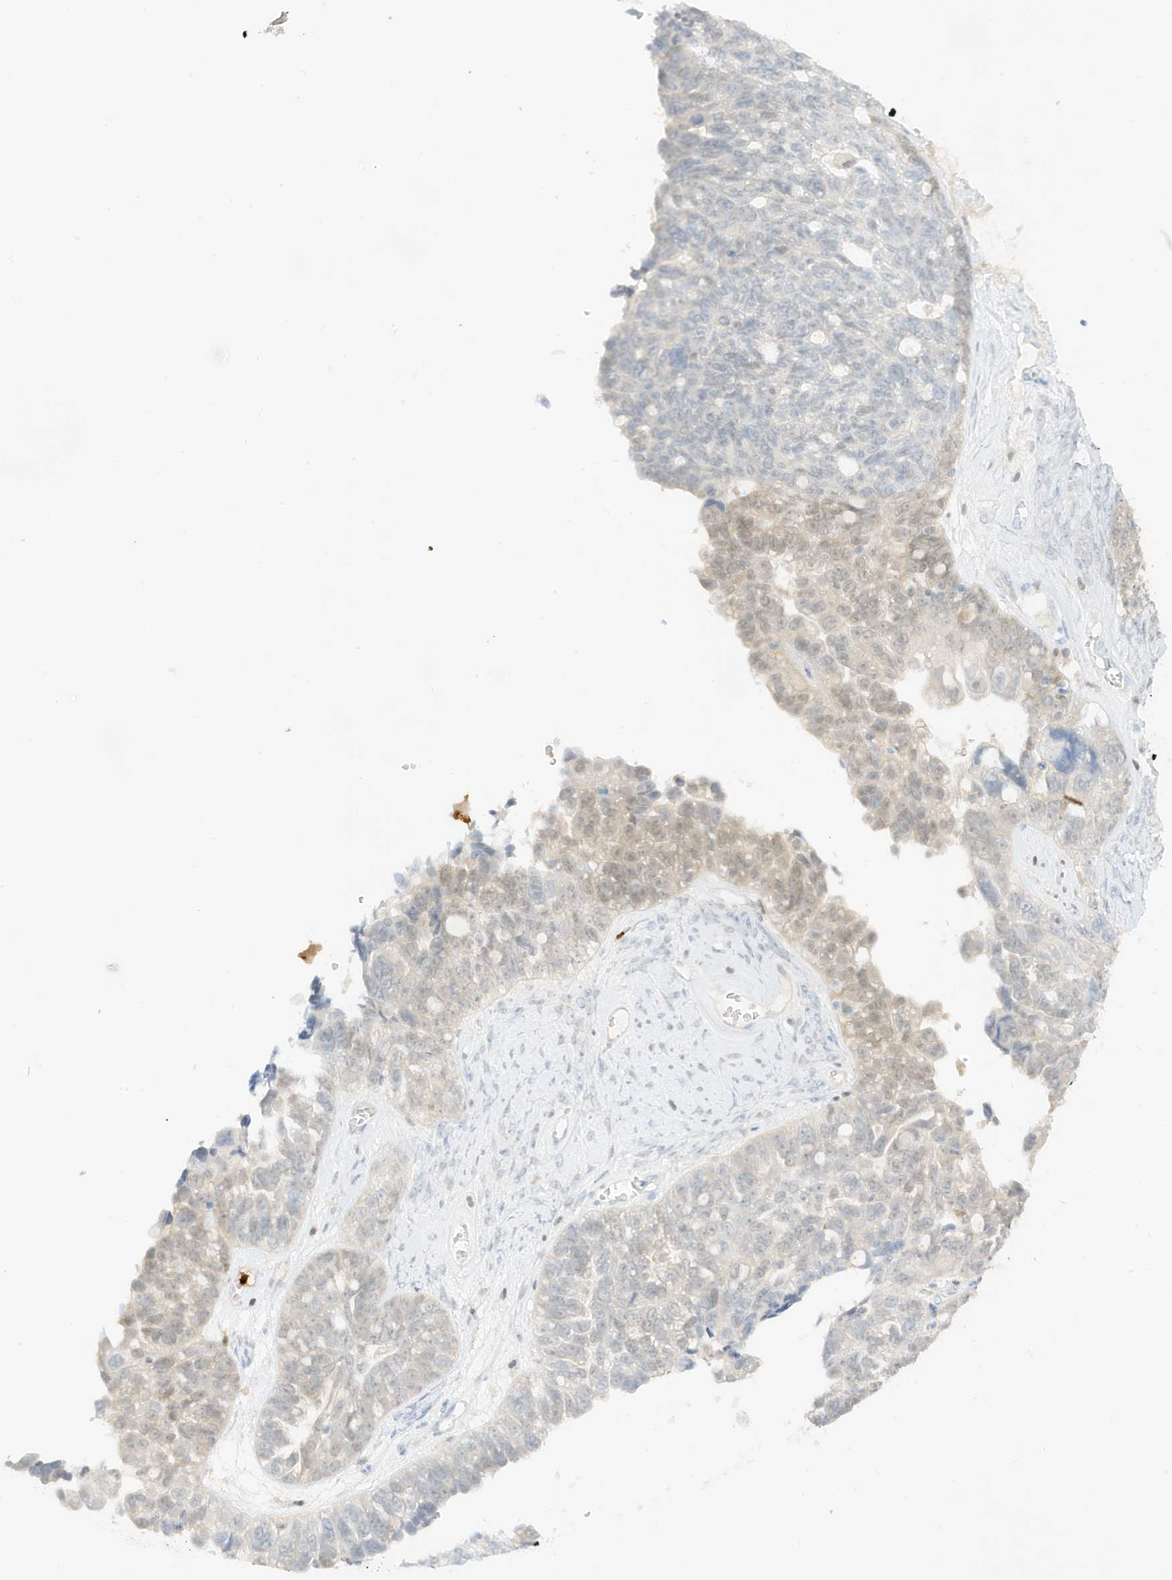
{"staining": {"intensity": "weak", "quantity": "25%-75%", "location": "cytoplasmic/membranous,nuclear"}, "tissue": "ovarian cancer", "cell_type": "Tumor cells", "image_type": "cancer", "snomed": [{"axis": "morphology", "description": "Cystadenocarcinoma, serous, NOS"}, {"axis": "topography", "description": "Ovary"}], "caption": "IHC image of human ovarian serous cystadenocarcinoma stained for a protein (brown), which demonstrates low levels of weak cytoplasmic/membranous and nuclear staining in about 25%-75% of tumor cells.", "gene": "GCA", "patient": {"sex": "female", "age": 79}}